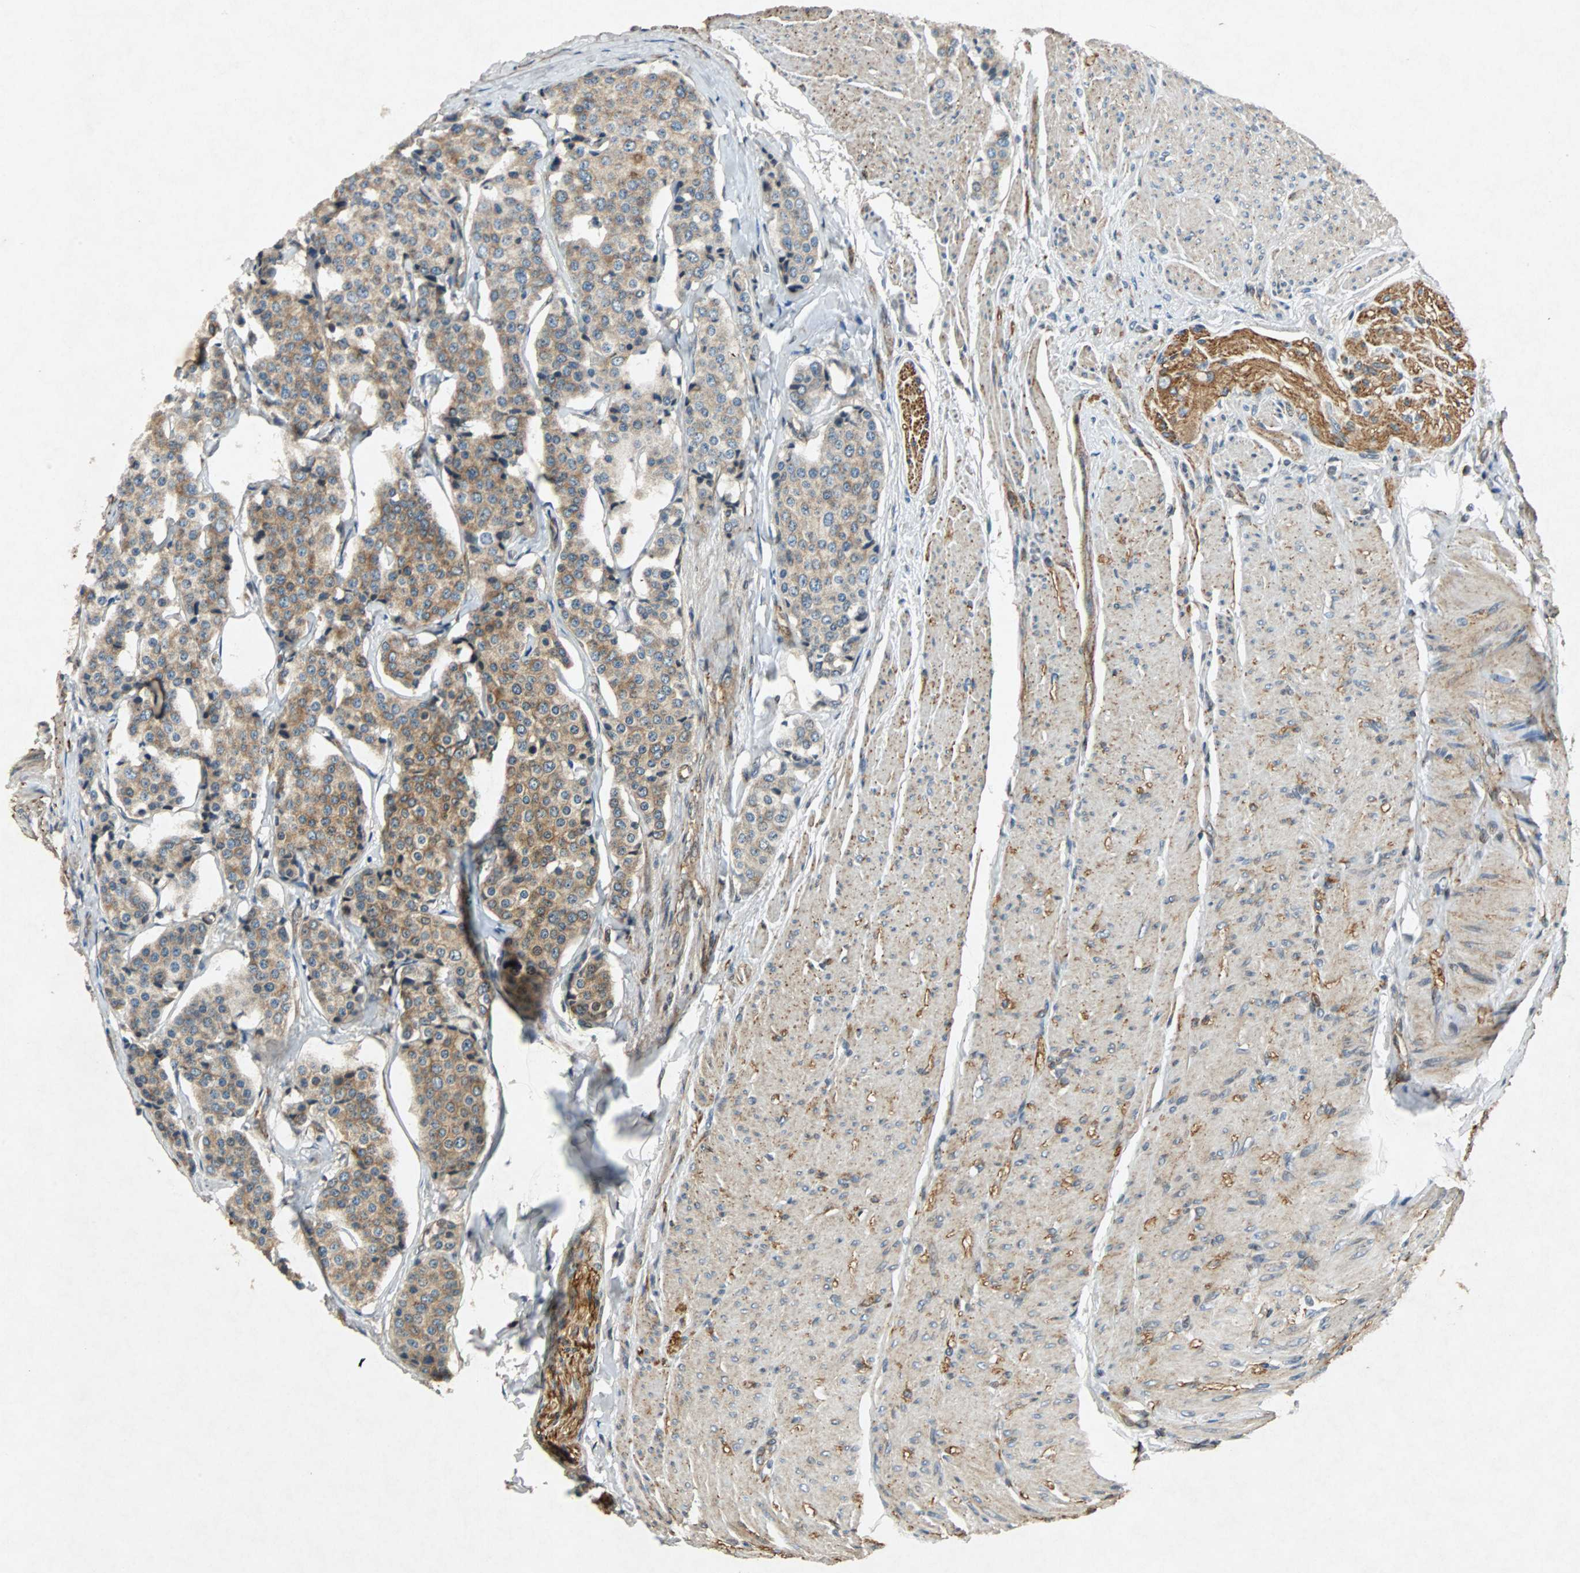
{"staining": {"intensity": "moderate", "quantity": ">75%", "location": "cytoplasmic/membranous"}, "tissue": "carcinoid", "cell_type": "Tumor cells", "image_type": "cancer", "snomed": [{"axis": "morphology", "description": "Carcinoid, malignant, NOS"}, {"axis": "topography", "description": "Colon"}], "caption": "Human carcinoid stained for a protein (brown) shows moderate cytoplasmic/membranous positive staining in about >75% of tumor cells.", "gene": "TUBA4A", "patient": {"sex": "female", "age": 61}}